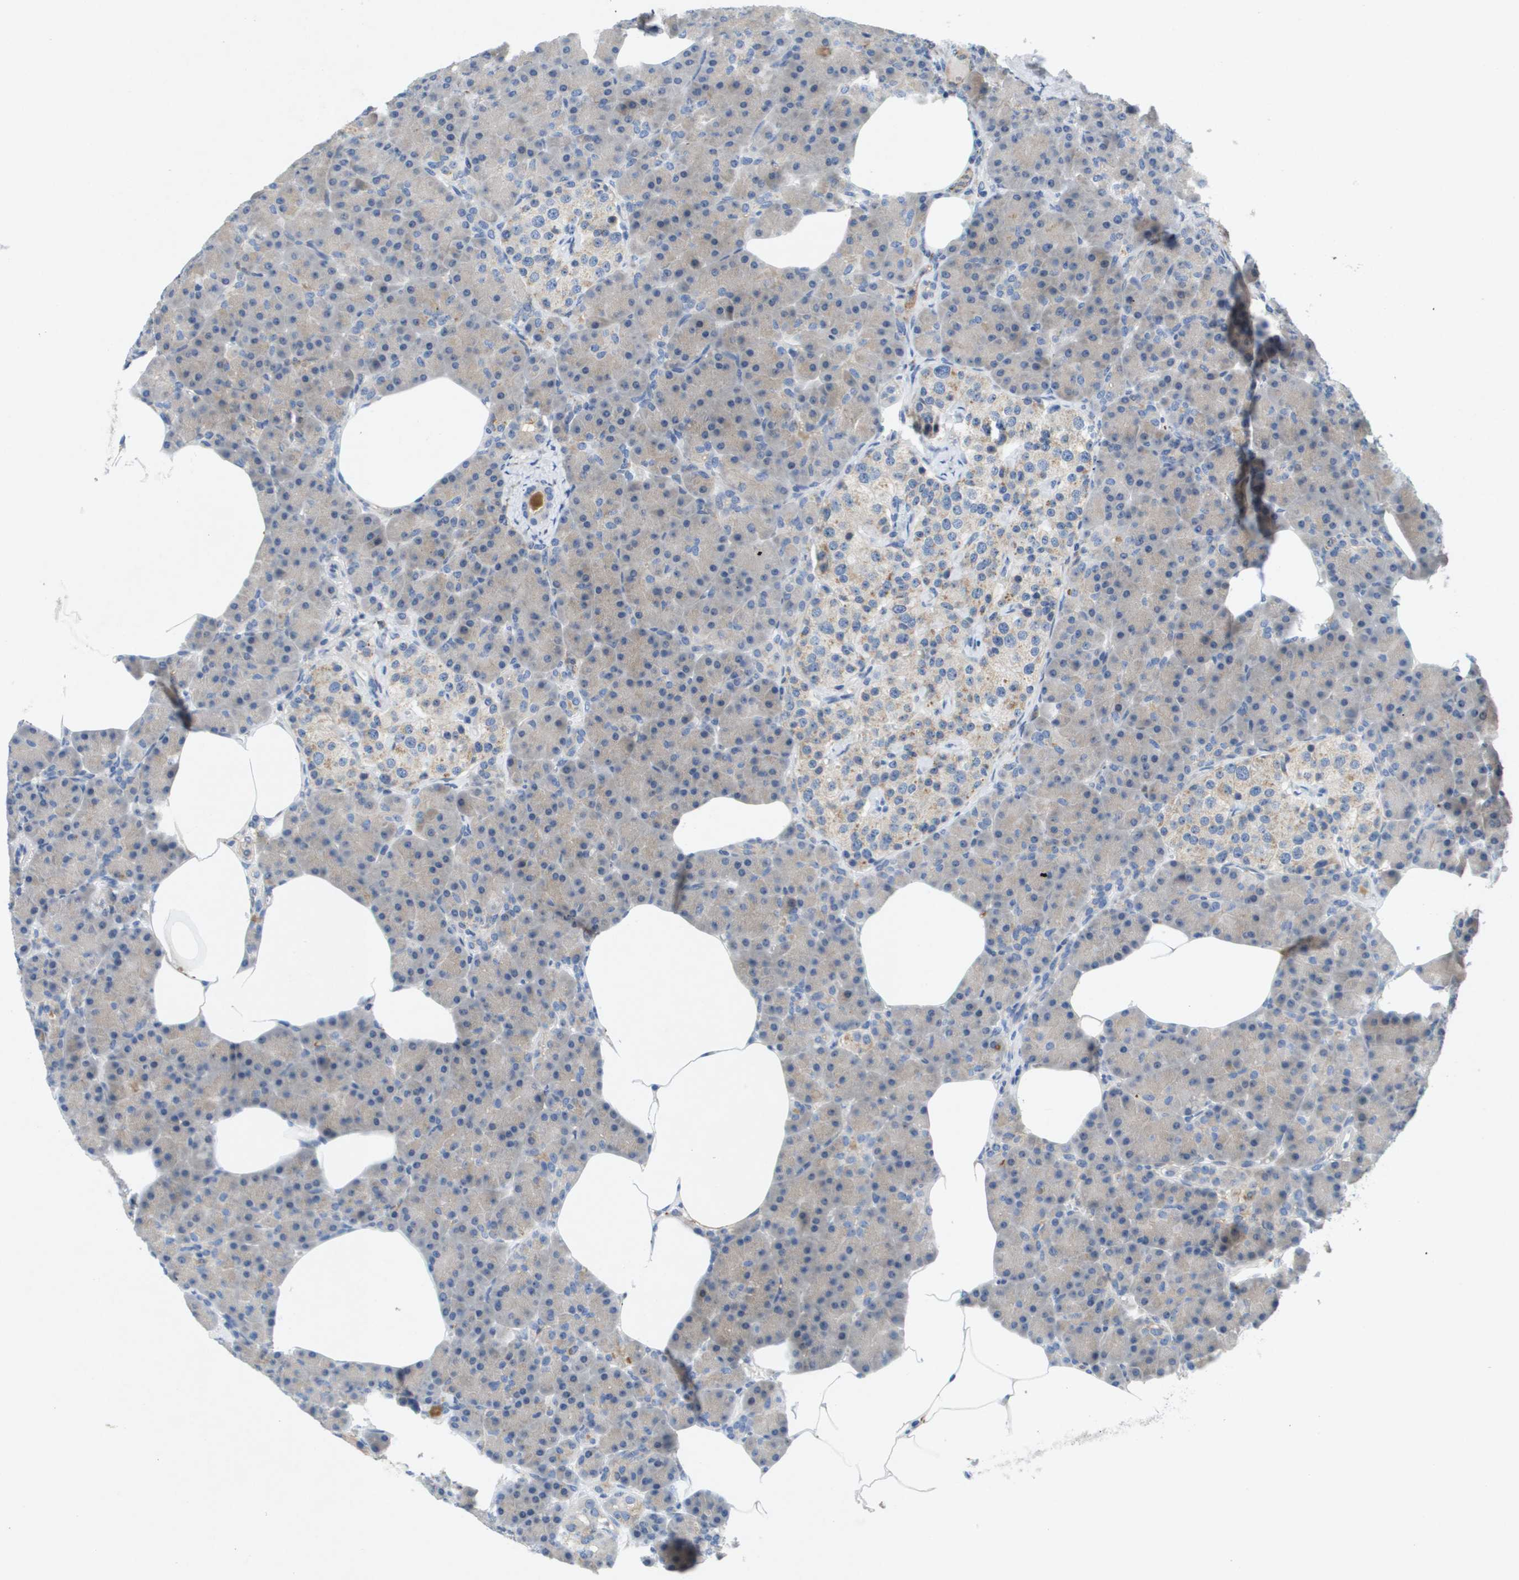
{"staining": {"intensity": "moderate", "quantity": "<25%", "location": "cytoplasmic/membranous"}, "tissue": "pancreas", "cell_type": "Exocrine glandular cells", "image_type": "normal", "snomed": [{"axis": "morphology", "description": "Normal tissue, NOS"}, {"axis": "topography", "description": "Pancreas"}], "caption": "Pancreas stained with a brown dye reveals moderate cytoplasmic/membranous positive expression in approximately <25% of exocrine glandular cells.", "gene": "LIPG", "patient": {"sex": "female", "age": 70}}